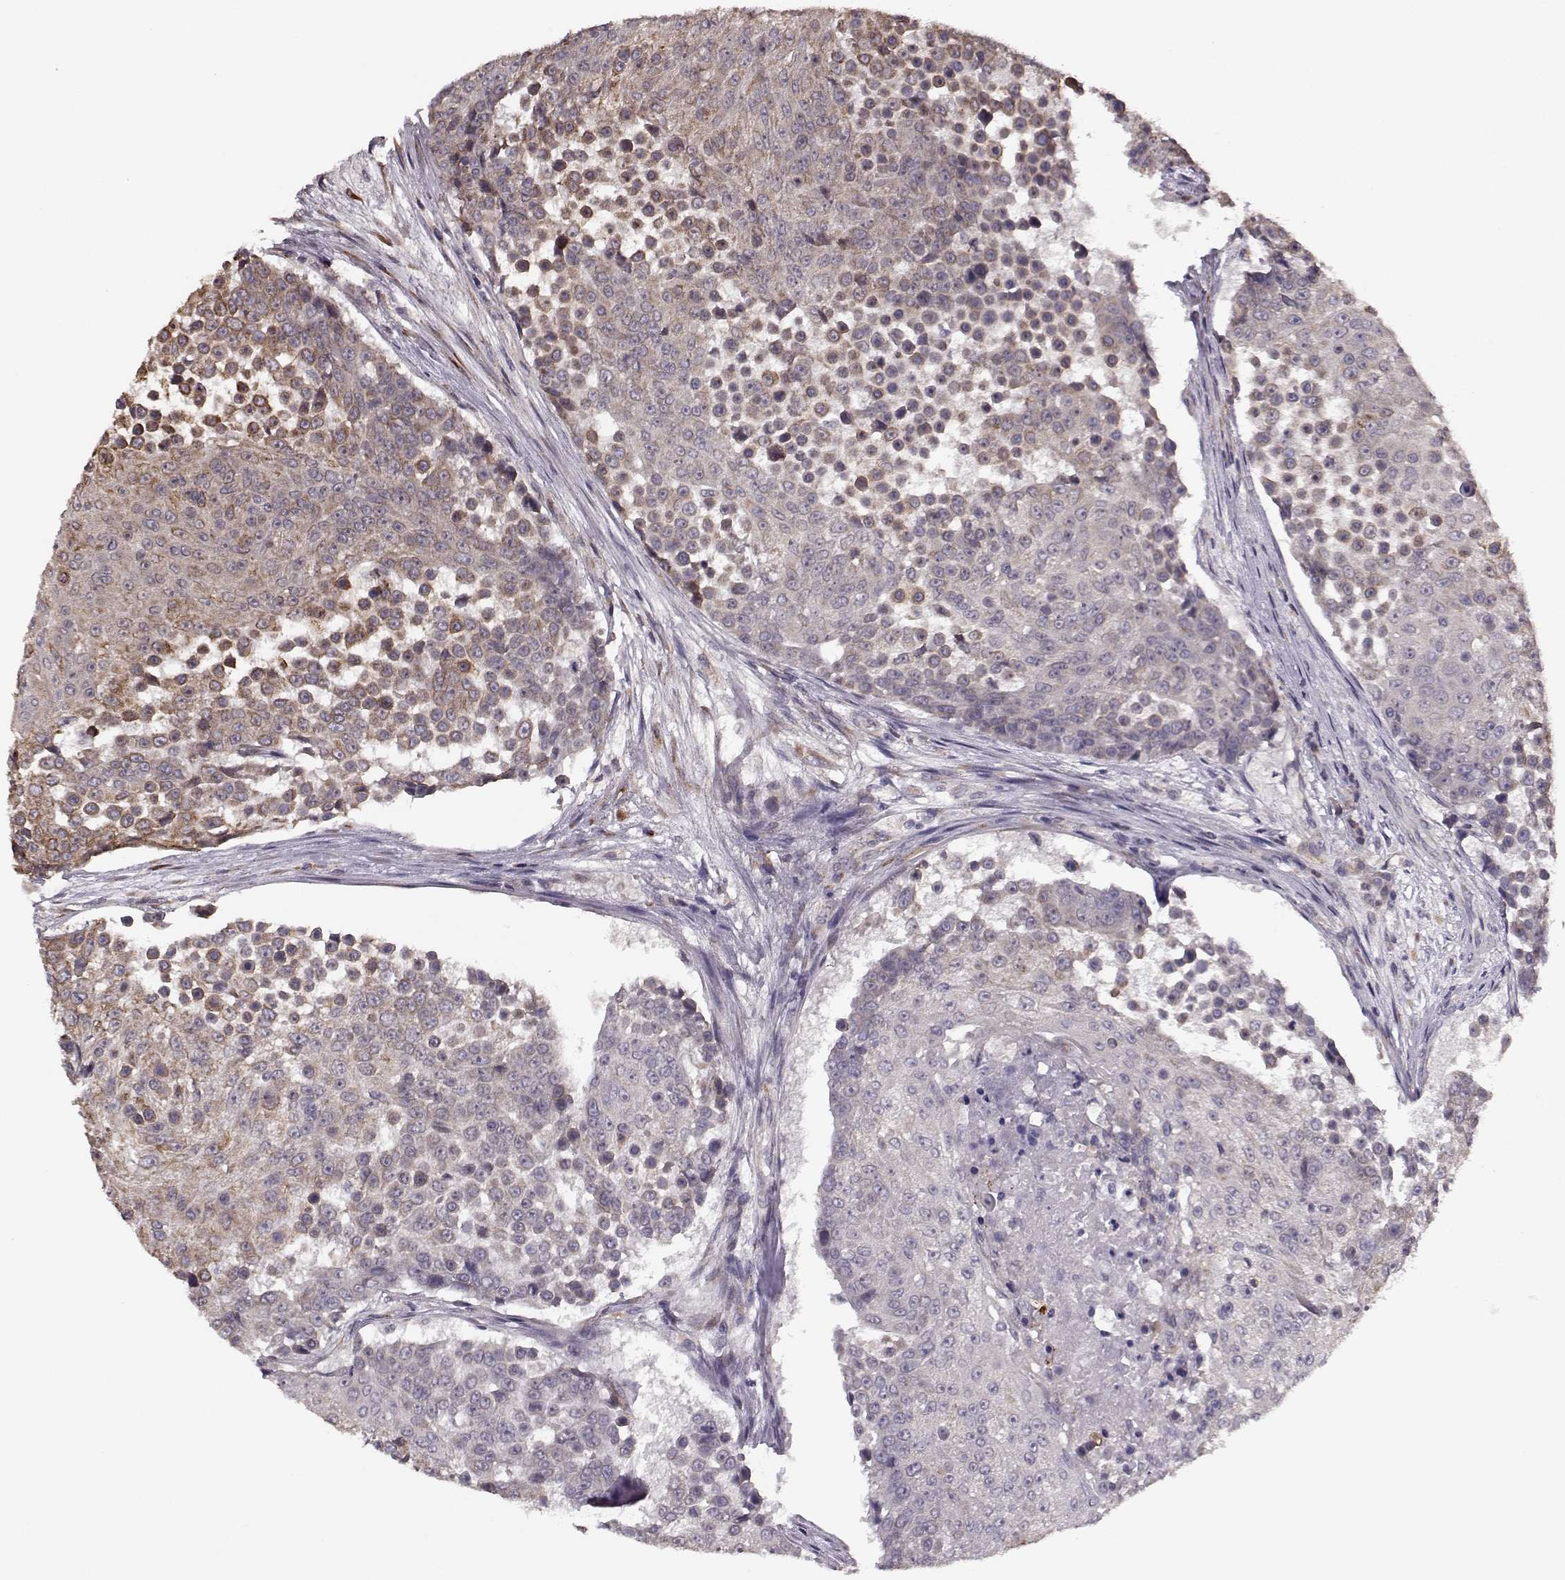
{"staining": {"intensity": "weak", "quantity": "<25%", "location": "cytoplasmic/membranous"}, "tissue": "urothelial cancer", "cell_type": "Tumor cells", "image_type": "cancer", "snomed": [{"axis": "morphology", "description": "Urothelial carcinoma, High grade"}, {"axis": "topography", "description": "Urinary bladder"}], "caption": "Protein analysis of urothelial carcinoma (high-grade) displays no significant positivity in tumor cells.", "gene": "YIPF5", "patient": {"sex": "female", "age": 63}}